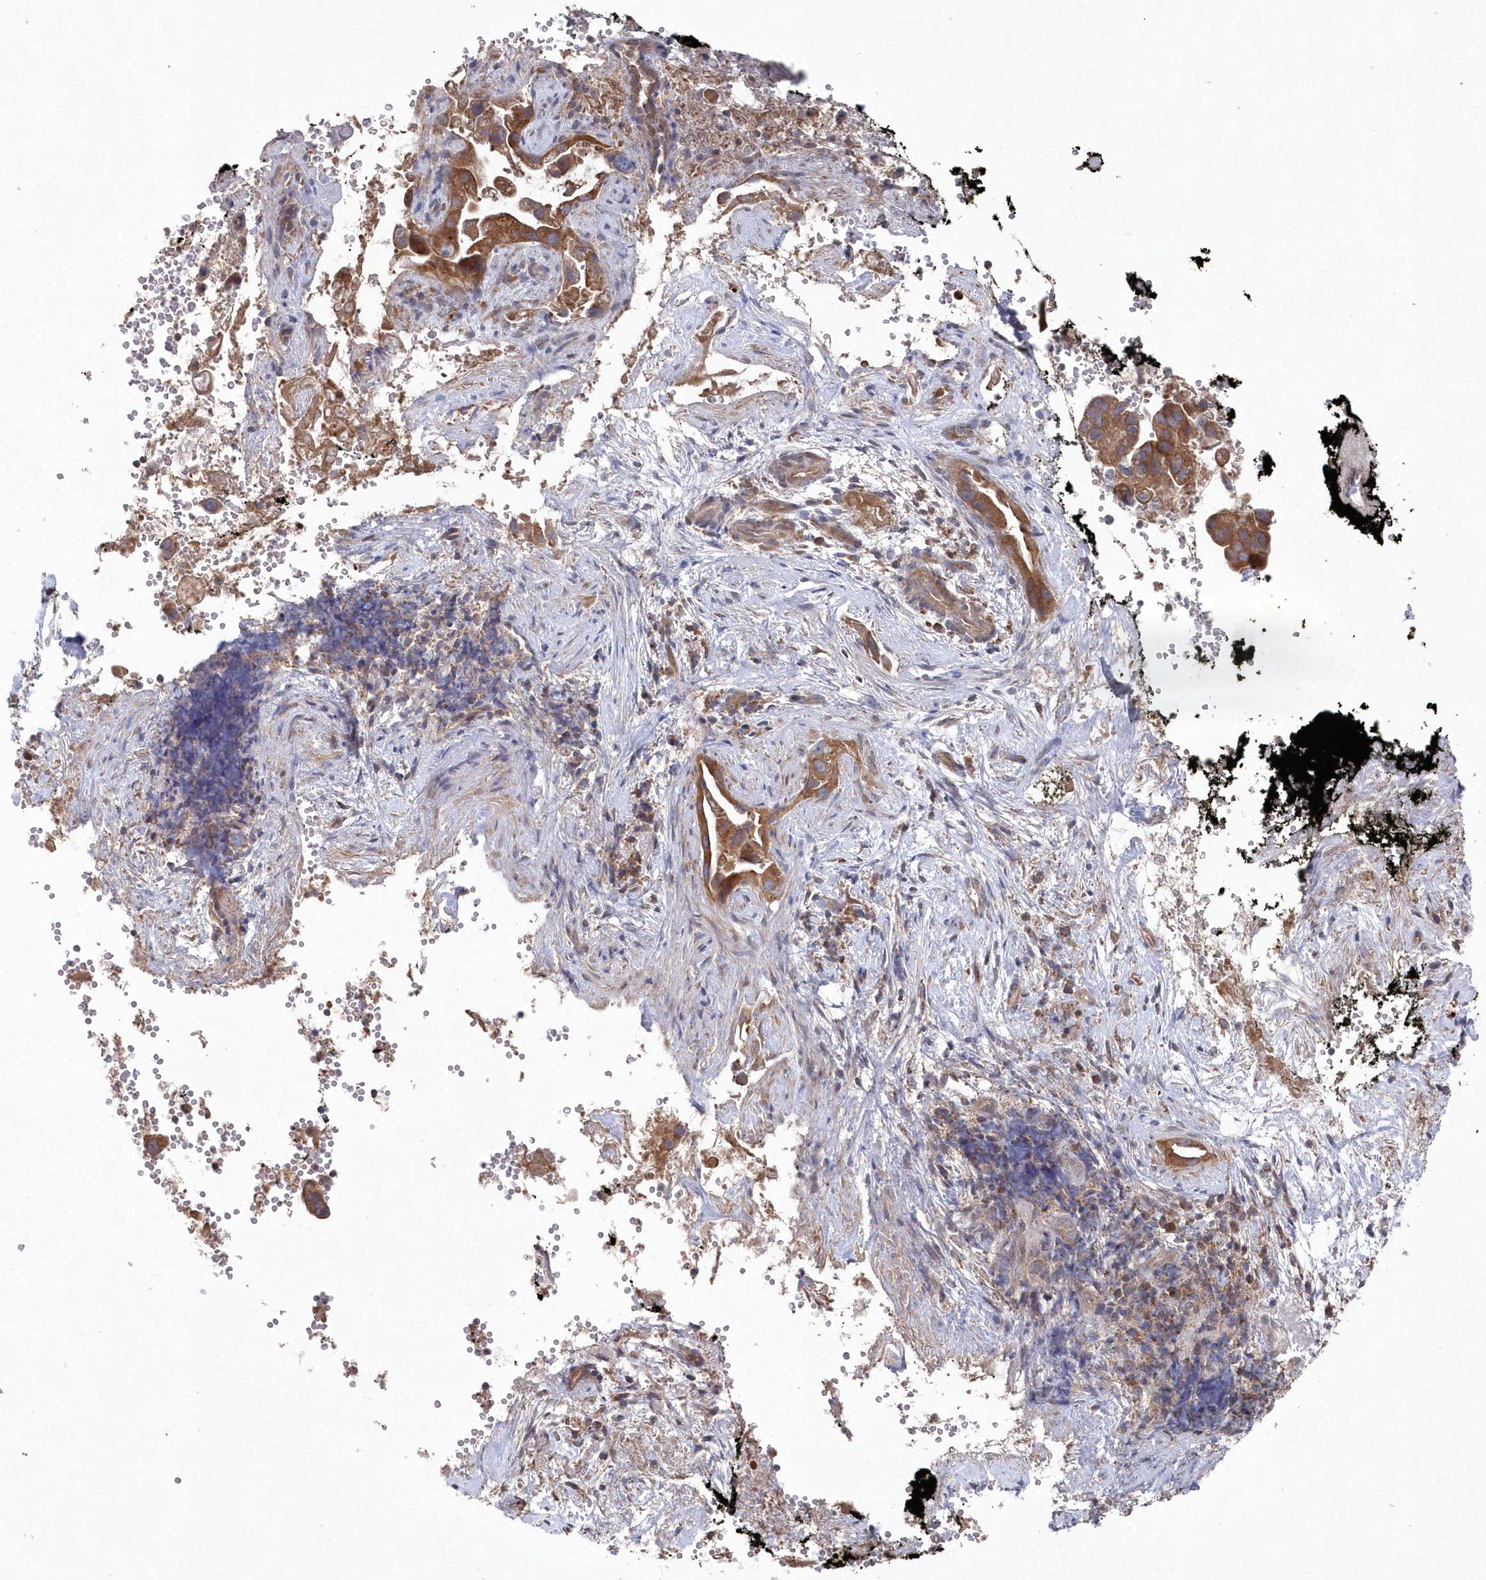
{"staining": {"intensity": "moderate", "quantity": ">75%", "location": "cytoplasmic/membranous"}, "tissue": "pancreatic cancer", "cell_type": "Tumor cells", "image_type": "cancer", "snomed": [{"axis": "morphology", "description": "Inflammation, NOS"}, {"axis": "morphology", "description": "Adenocarcinoma, NOS"}, {"axis": "topography", "description": "Pancreas"}], "caption": "Adenocarcinoma (pancreatic) stained with immunohistochemistry (IHC) demonstrates moderate cytoplasmic/membranous expression in about >75% of tumor cells.", "gene": "ASNSD1", "patient": {"sex": "female", "age": 56}}